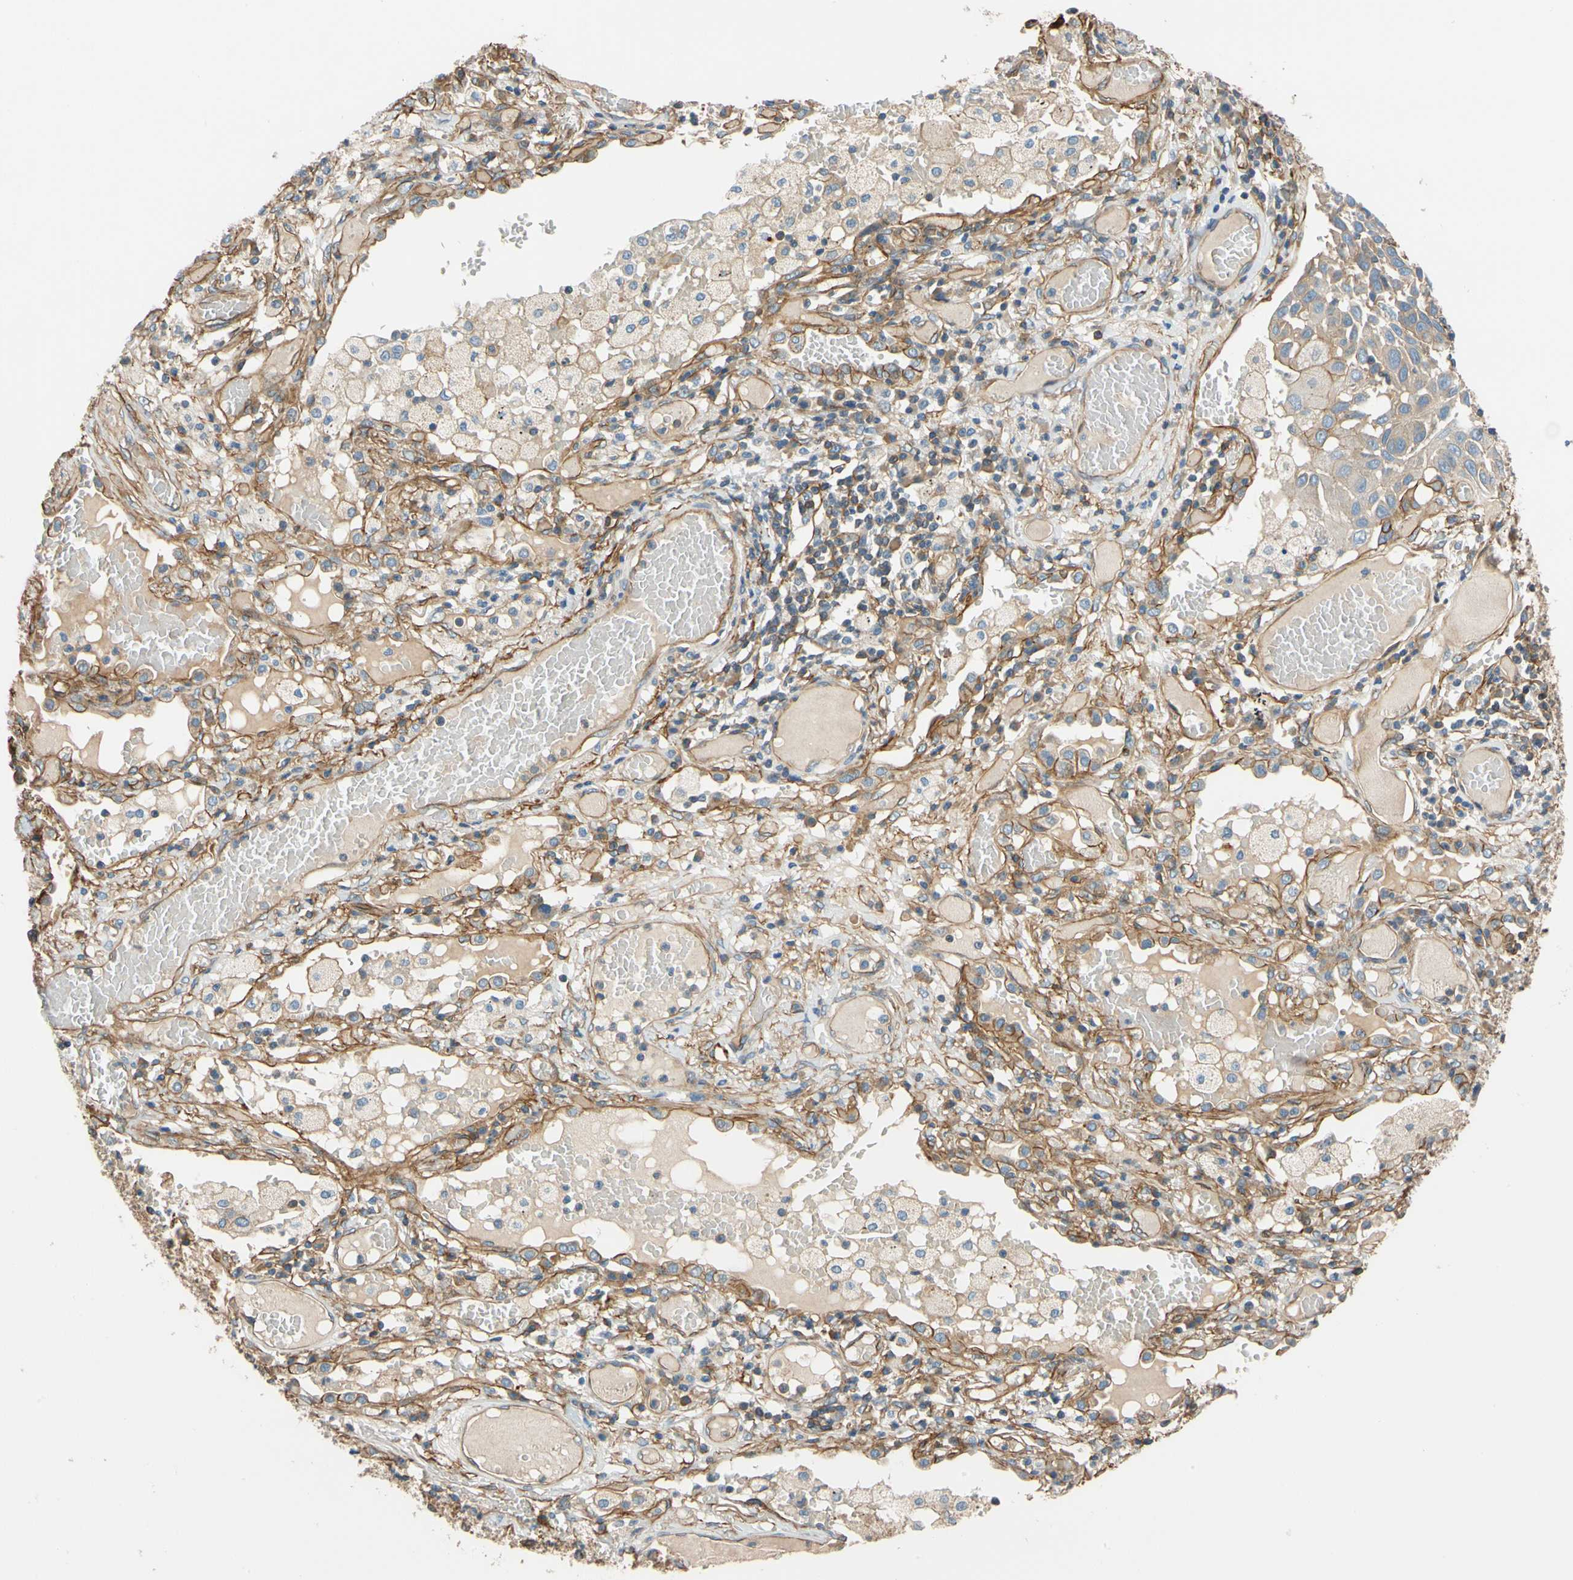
{"staining": {"intensity": "weak", "quantity": "25%-75%", "location": "cytoplasmic/membranous"}, "tissue": "lung cancer", "cell_type": "Tumor cells", "image_type": "cancer", "snomed": [{"axis": "morphology", "description": "Squamous cell carcinoma, NOS"}, {"axis": "topography", "description": "Lung"}], "caption": "Protein expression analysis of human squamous cell carcinoma (lung) reveals weak cytoplasmic/membranous positivity in approximately 25%-75% of tumor cells. Nuclei are stained in blue.", "gene": "SPTAN1", "patient": {"sex": "male", "age": 71}}